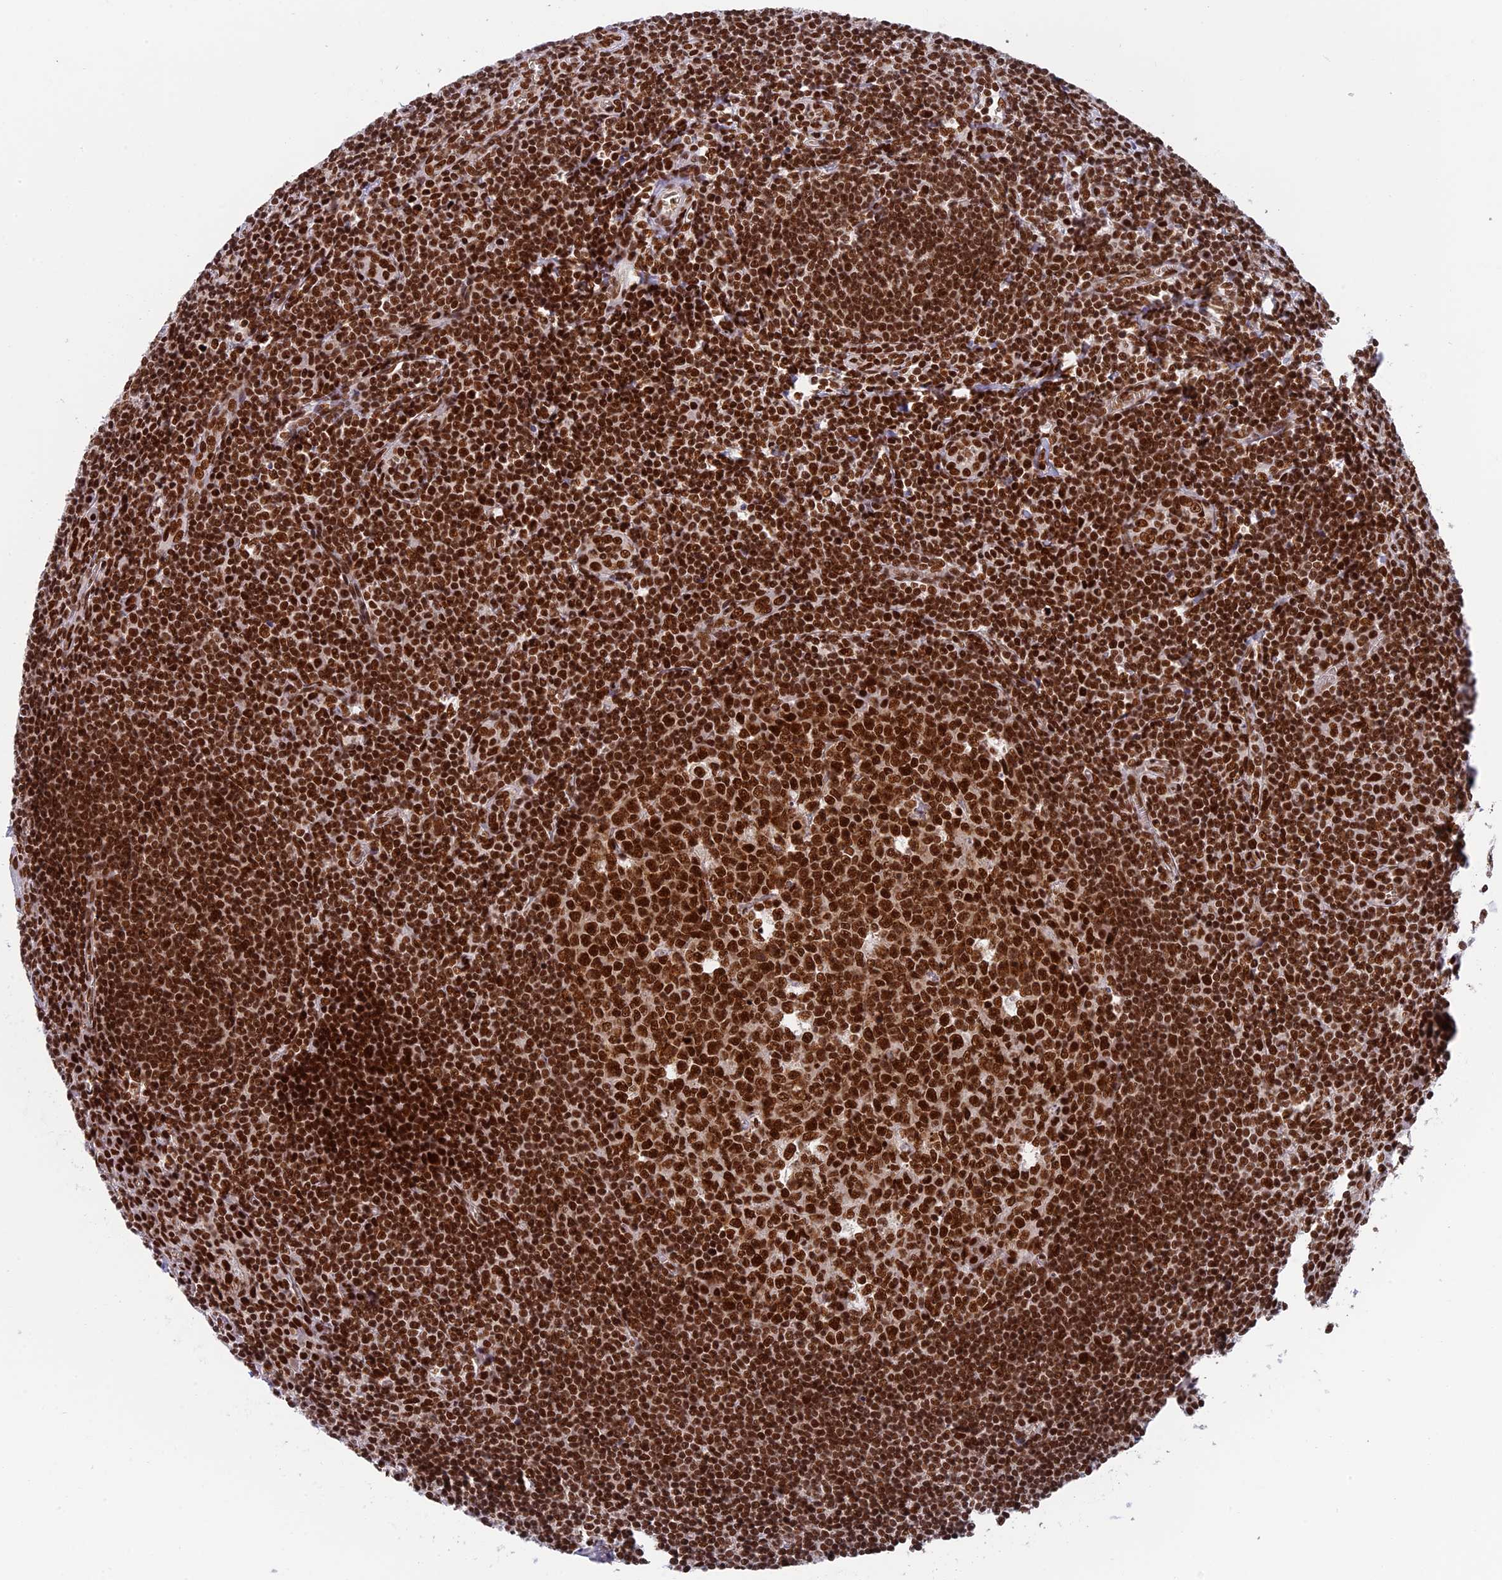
{"staining": {"intensity": "strong", "quantity": ">75%", "location": "nuclear"}, "tissue": "tonsil", "cell_type": "Germinal center cells", "image_type": "normal", "snomed": [{"axis": "morphology", "description": "Normal tissue, NOS"}, {"axis": "topography", "description": "Tonsil"}], "caption": "The micrograph exhibits immunohistochemical staining of benign tonsil. There is strong nuclear expression is present in approximately >75% of germinal center cells.", "gene": "EEF1AKMT3", "patient": {"sex": "male", "age": 27}}